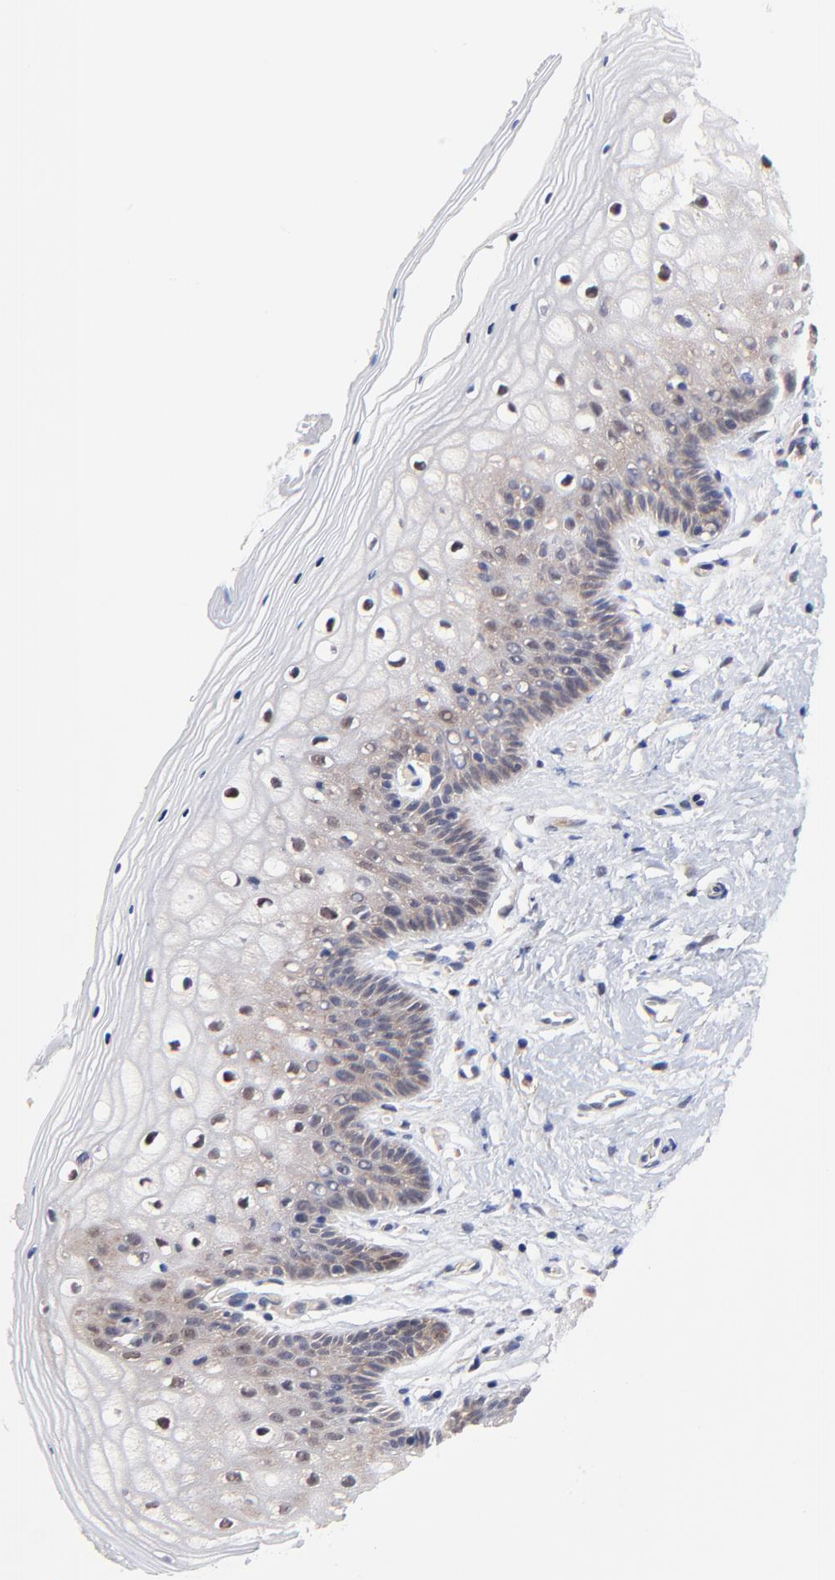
{"staining": {"intensity": "weak", "quantity": ">75%", "location": "cytoplasmic/membranous,nuclear"}, "tissue": "vagina", "cell_type": "Squamous epithelial cells", "image_type": "normal", "snomed": [{"axis": "morphology", "description": "Normal tissue, NOS"}, {"axis": "topography", "description": "Vagina"}], "caption": "Protein staining displays weak cytoplasmic/membranous,nuclear positivity in approximately >75% of squamous epithelial cells in unremarkable vagina.", "gene": "TXNL1", "patient": {"sex": "female", "age": 46}}